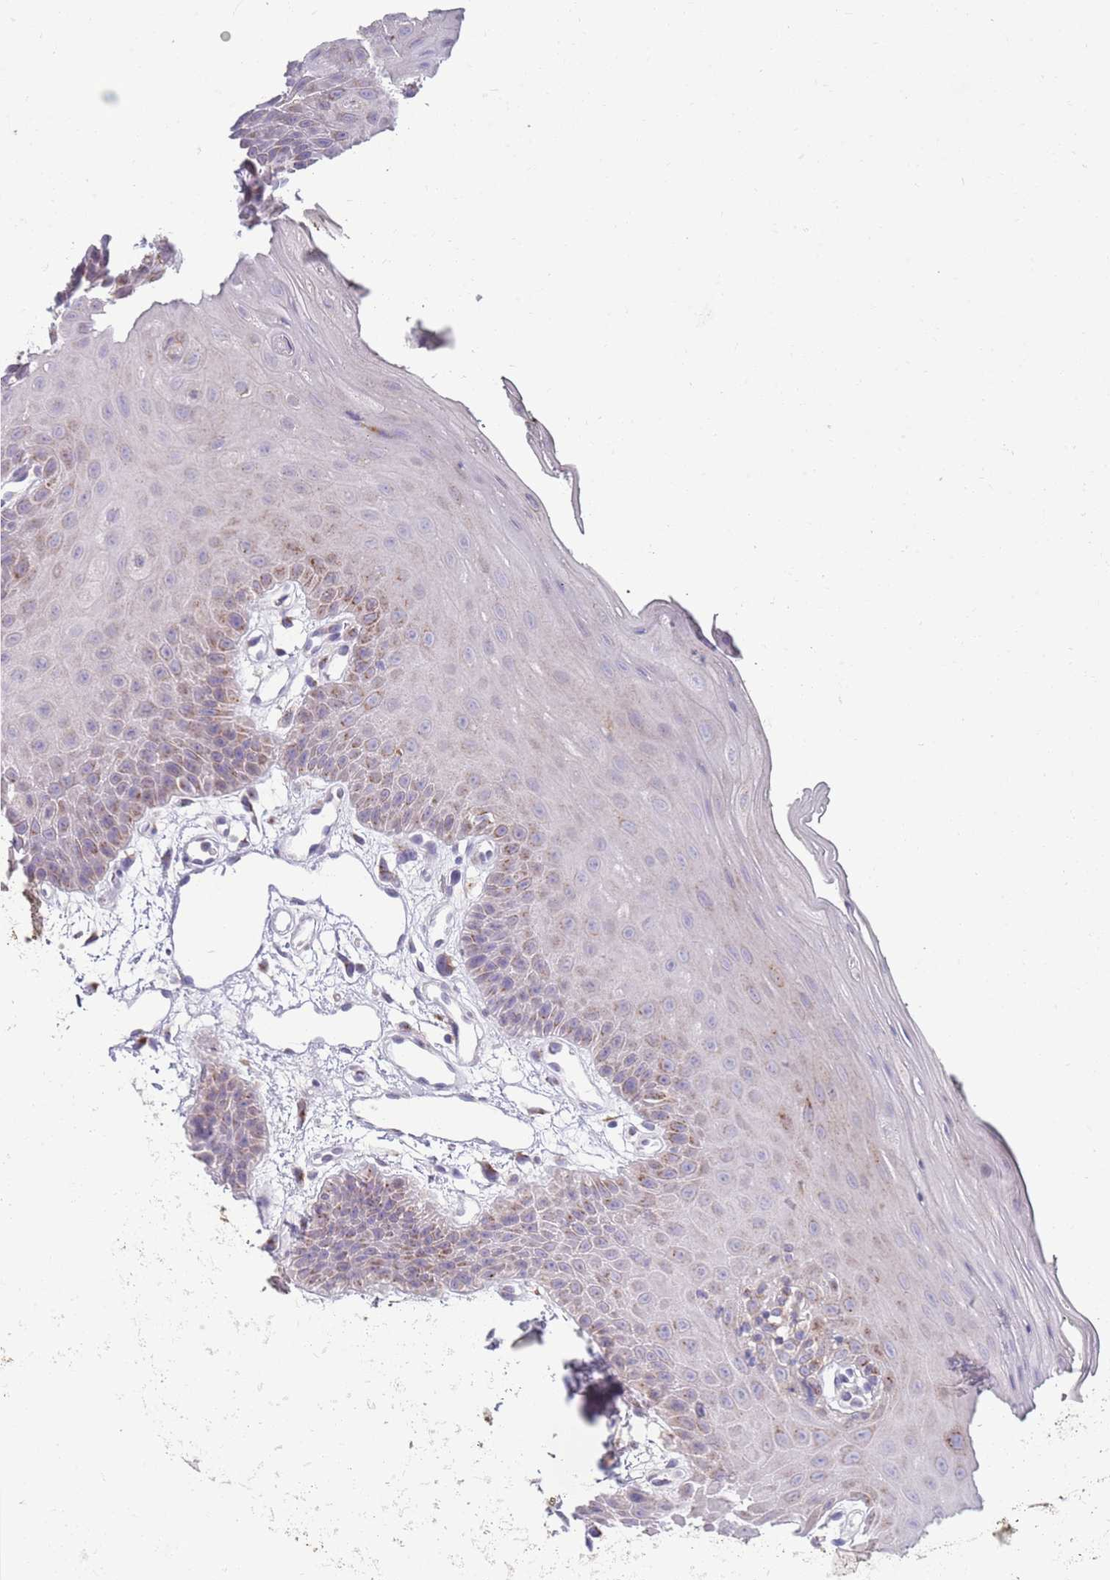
{"staining": {"intensity": "moderate", "quantity": "<25%", "location": "cytoplasmic/membranous"}, "tissue": "oral mucosa", "cell_type": "Squamous epithelial cells", "image_type": "normal", "snomed": [{"axis": "morphology", "description": "Normal tissue, NOS"}, {"axis": "topography", "description": "Oral tissue"}, {"axis": "topography", "description": "Tounge, NOS"}], "caption": "Protein staining by IHC exhibits moderate cytoplasmic/membranous staining in approximately <25% of squamous epithelial cells in normal oral mucosa.", "gene": "ACSBG1", "patient": {"sex": "female", "age": 59}}